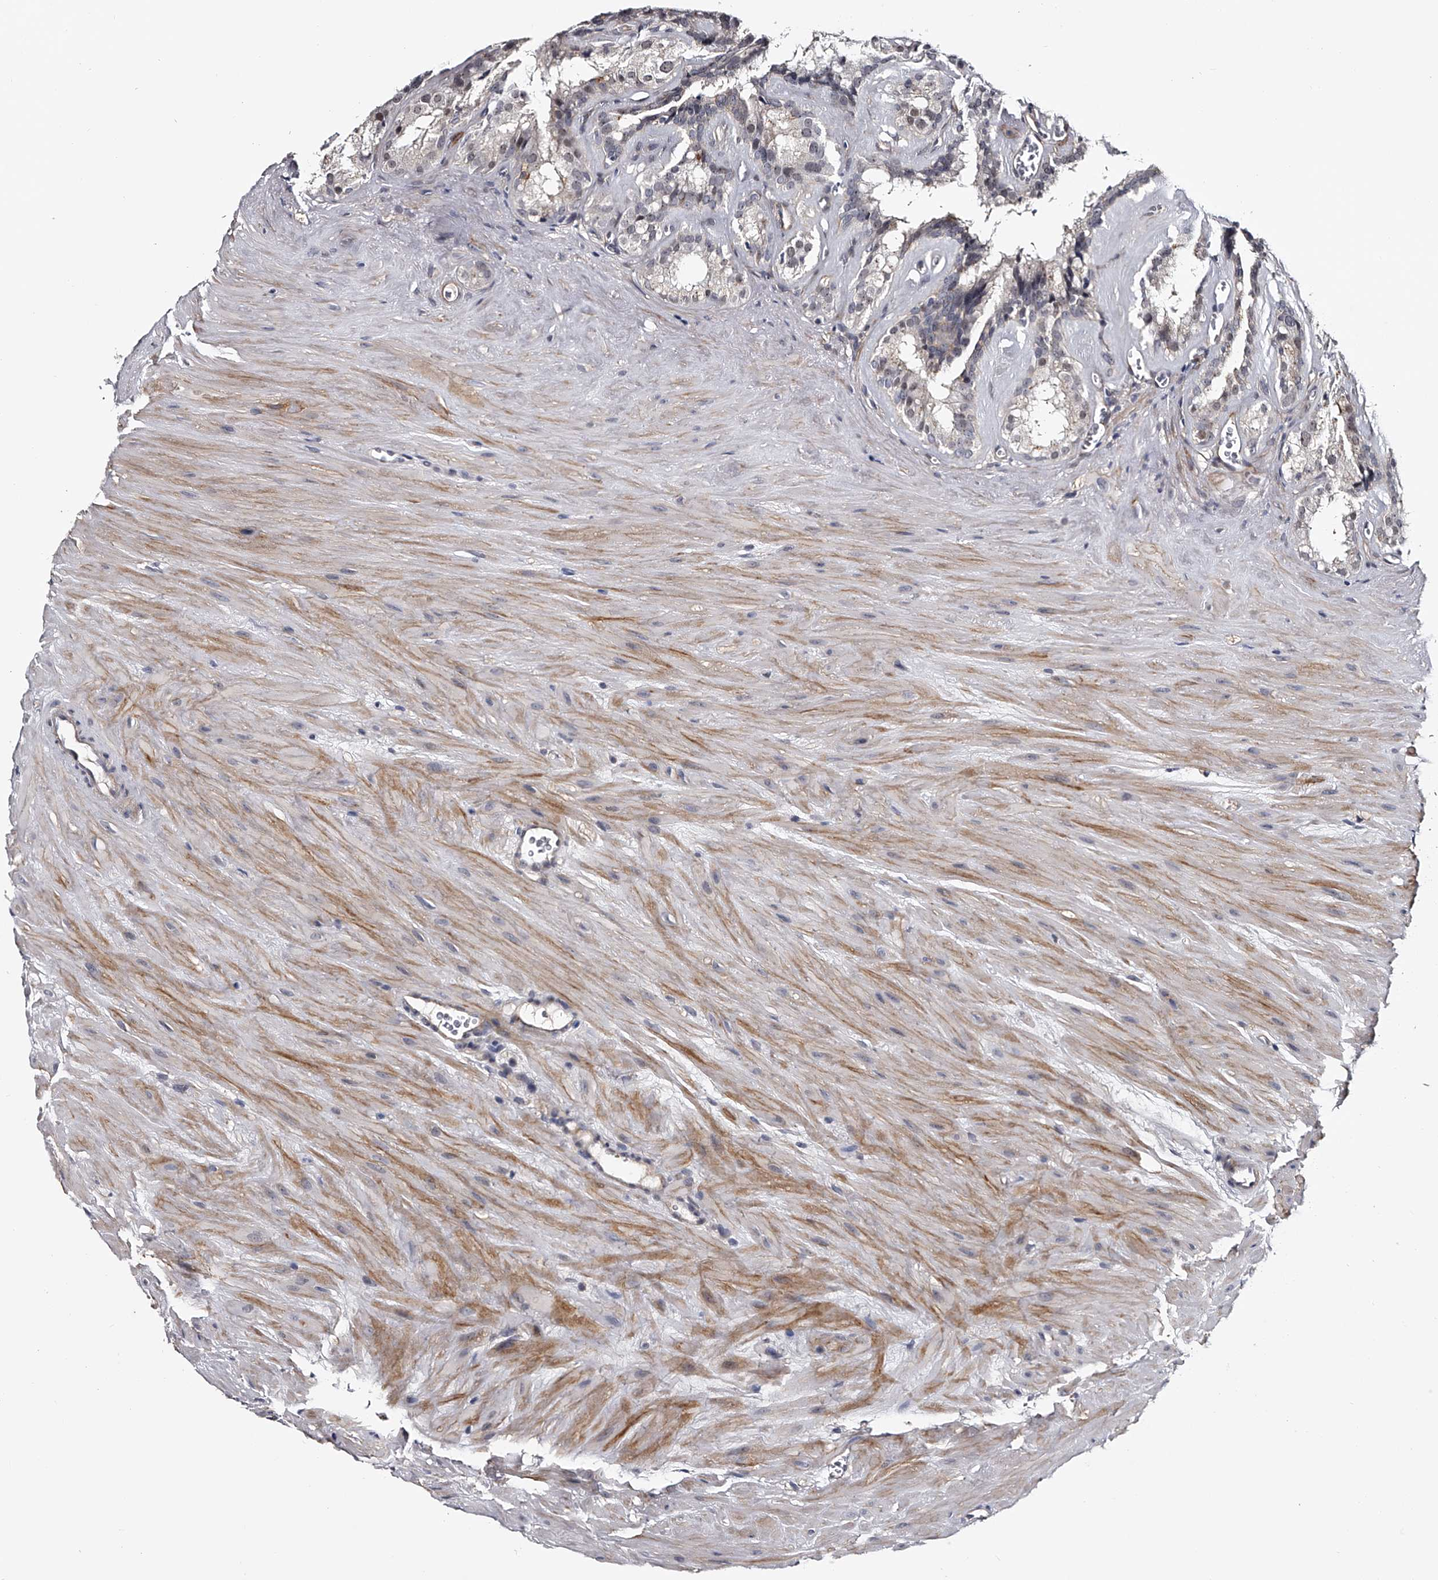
{"staining": {"intensity": "weak", "quantity": "25%-75%", "location": "nuclear"}, "tissue": "seminal vesicle", "cell_type": "Glandular cells", "image_type": "normal", "snomed": [{"axis": "morphology", "description": "Normal tissue, NOS"}, {"axis": "topography", "description": "Prostate"}, {"axis": "topography", "description": "Seminal veicle"}], "caption": "DAB (3,3'-diaminobenzidine) immunohistochemical staining of unremarkable seminal vesicle reveals weak nuclear protein staining in about 25%-75% of glandular cells.", "gene": "MDN1", "patient": {"sex": "male", "age": 59}}